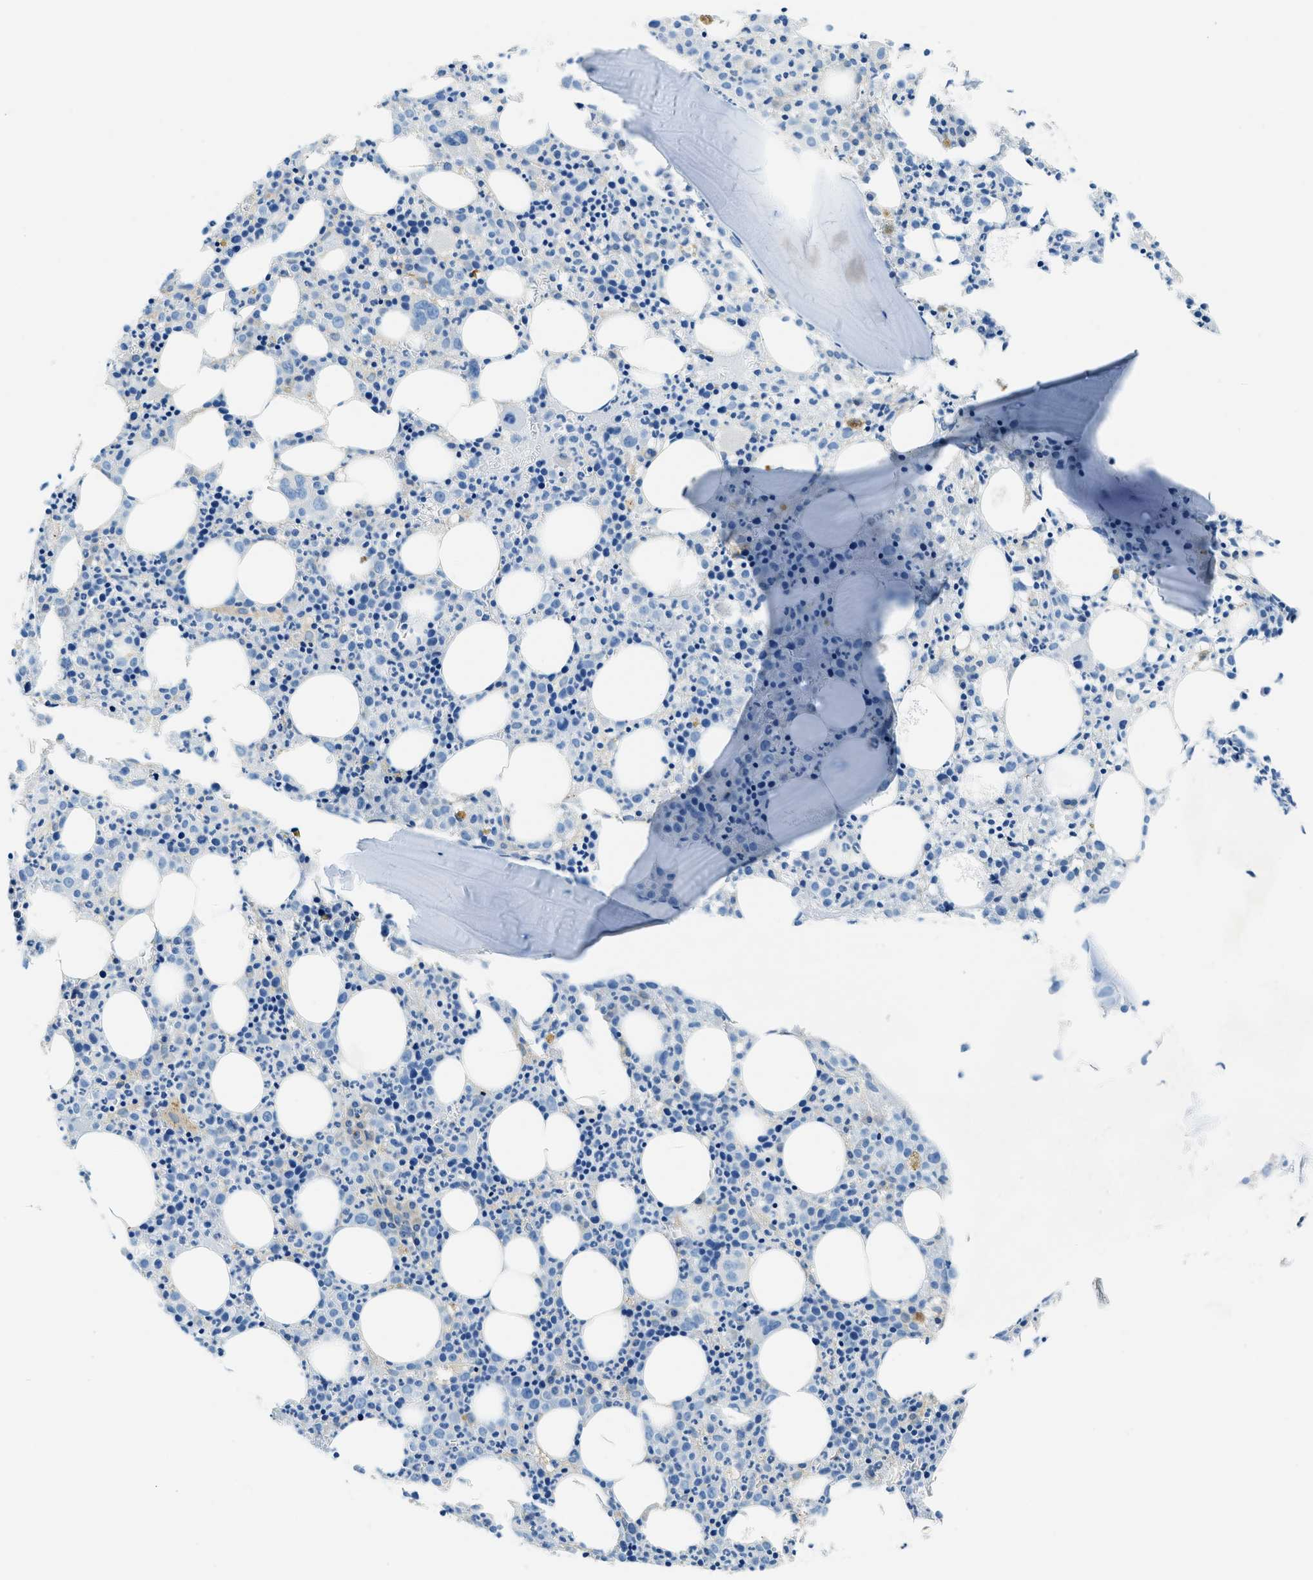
{"staining": {"intensity": "negative", "quantity": "none", "location": "none"}, "tissue": "bone marrow", "cell_type": "Hematopoietic cells", "image_type": "normal", "snomed": [{"axis": "morphology", "description": "Normal tissue, NOS"}, {"axis": "morphology", "description": "Inflammation, NOS"}, {"axis": "topography", "description": "Bone marrow"}], "caption": "Immunohistochemistry of normal bone marrow displays no staining in hematopoietic cells. (DAB IHC visualized using brightfield microscopy, high magnification).", "gene": "TWF1", "patient": {"sex": "male", "age": 25}}